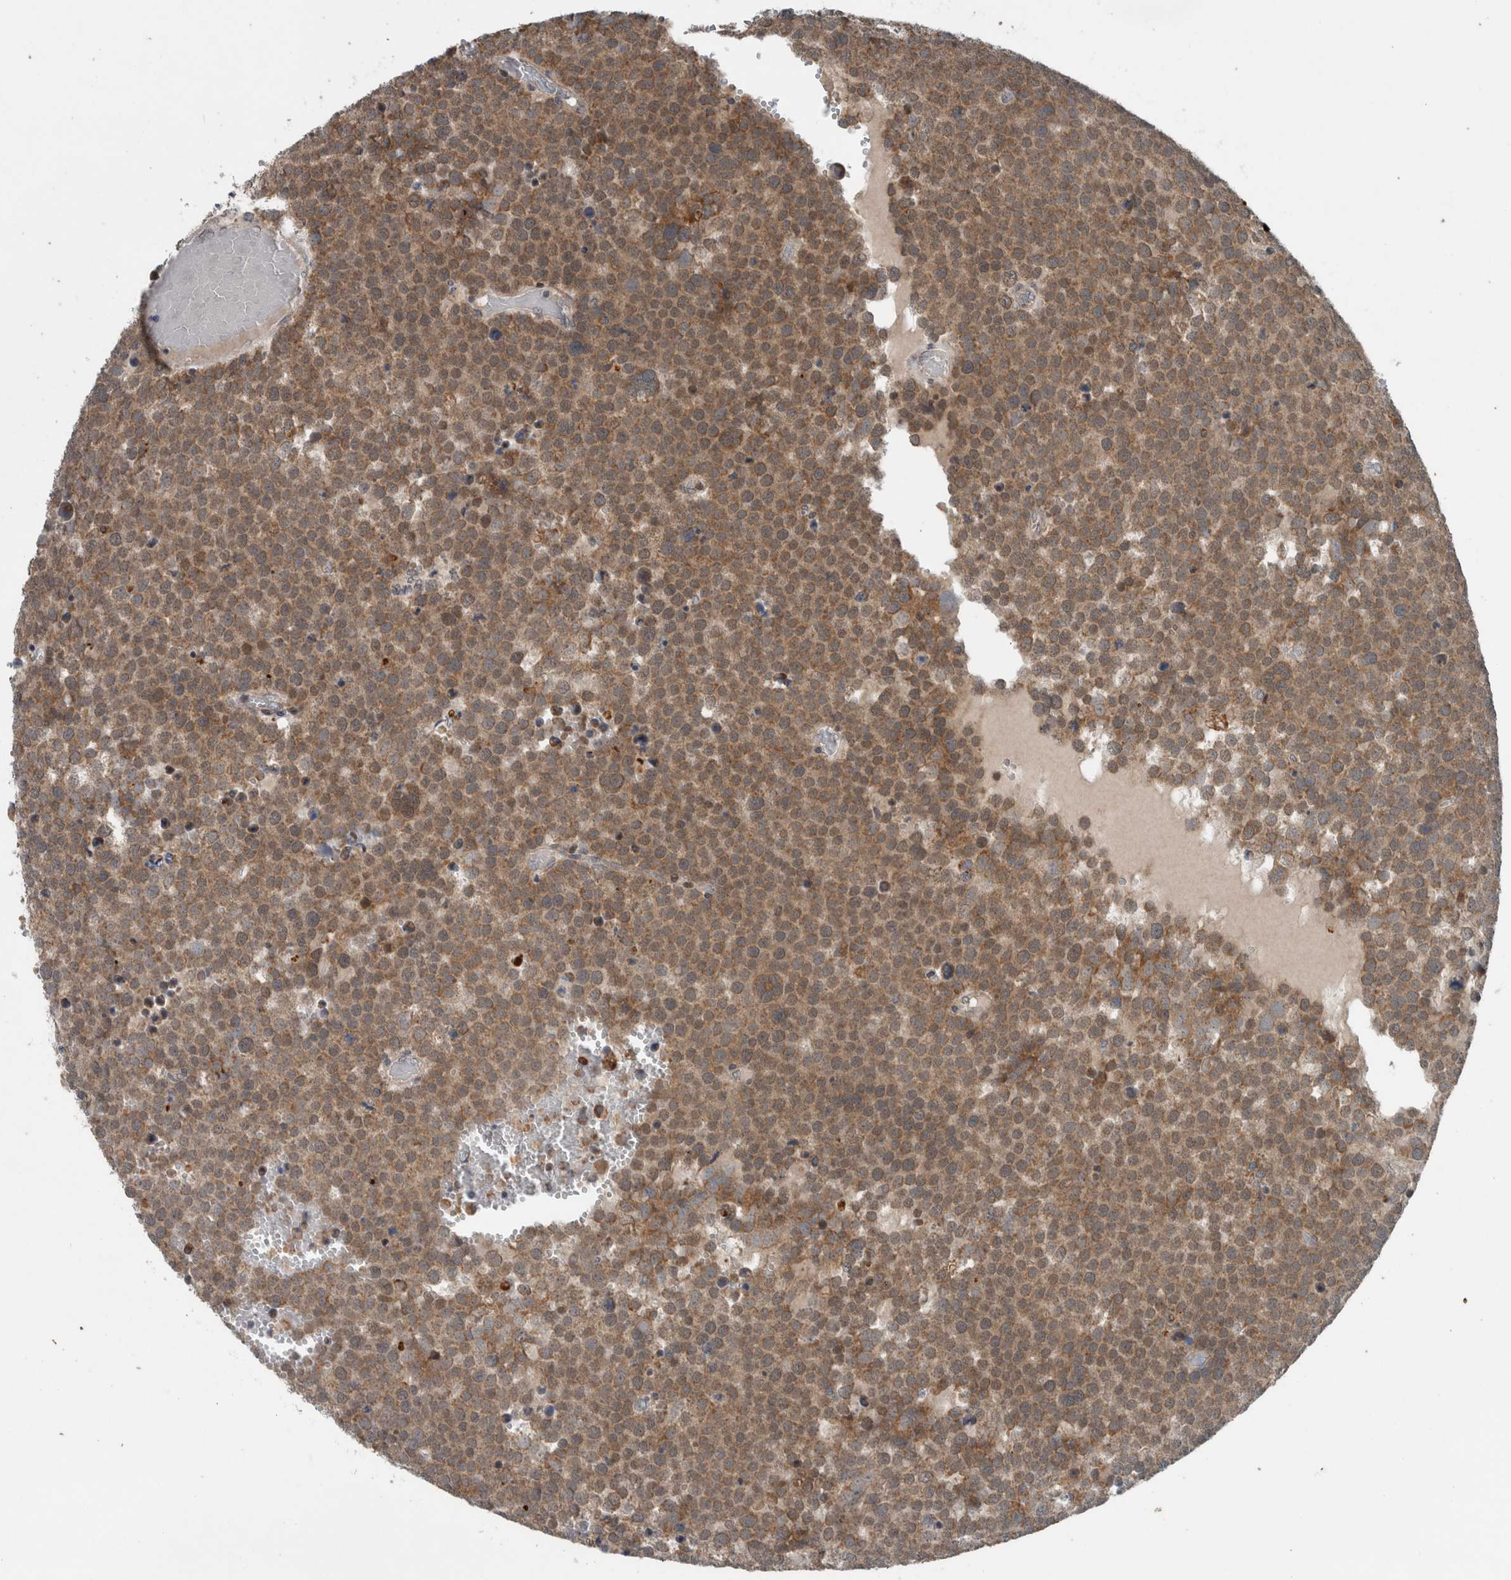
{"staining": {"intensity": "moderate", "quantity": ">75%", "location": "cytoplasmic/membranous"}, "tissue": "testis cancer", "cell_type": "Tumor cells", "image_type": "cancer", "snomed": [{"axis": "morphology", "description": "Seminoma, NOS"}, {"axis": "topography", "description": "Testis"}], "caption": "A brown stain highlights moderate cytoplasmic/membranous positivity of a protein in human testis cancer (seminoma) tumor cells.", "gene": "GBA2", "patient": {"sex": "male", "age": 71}}